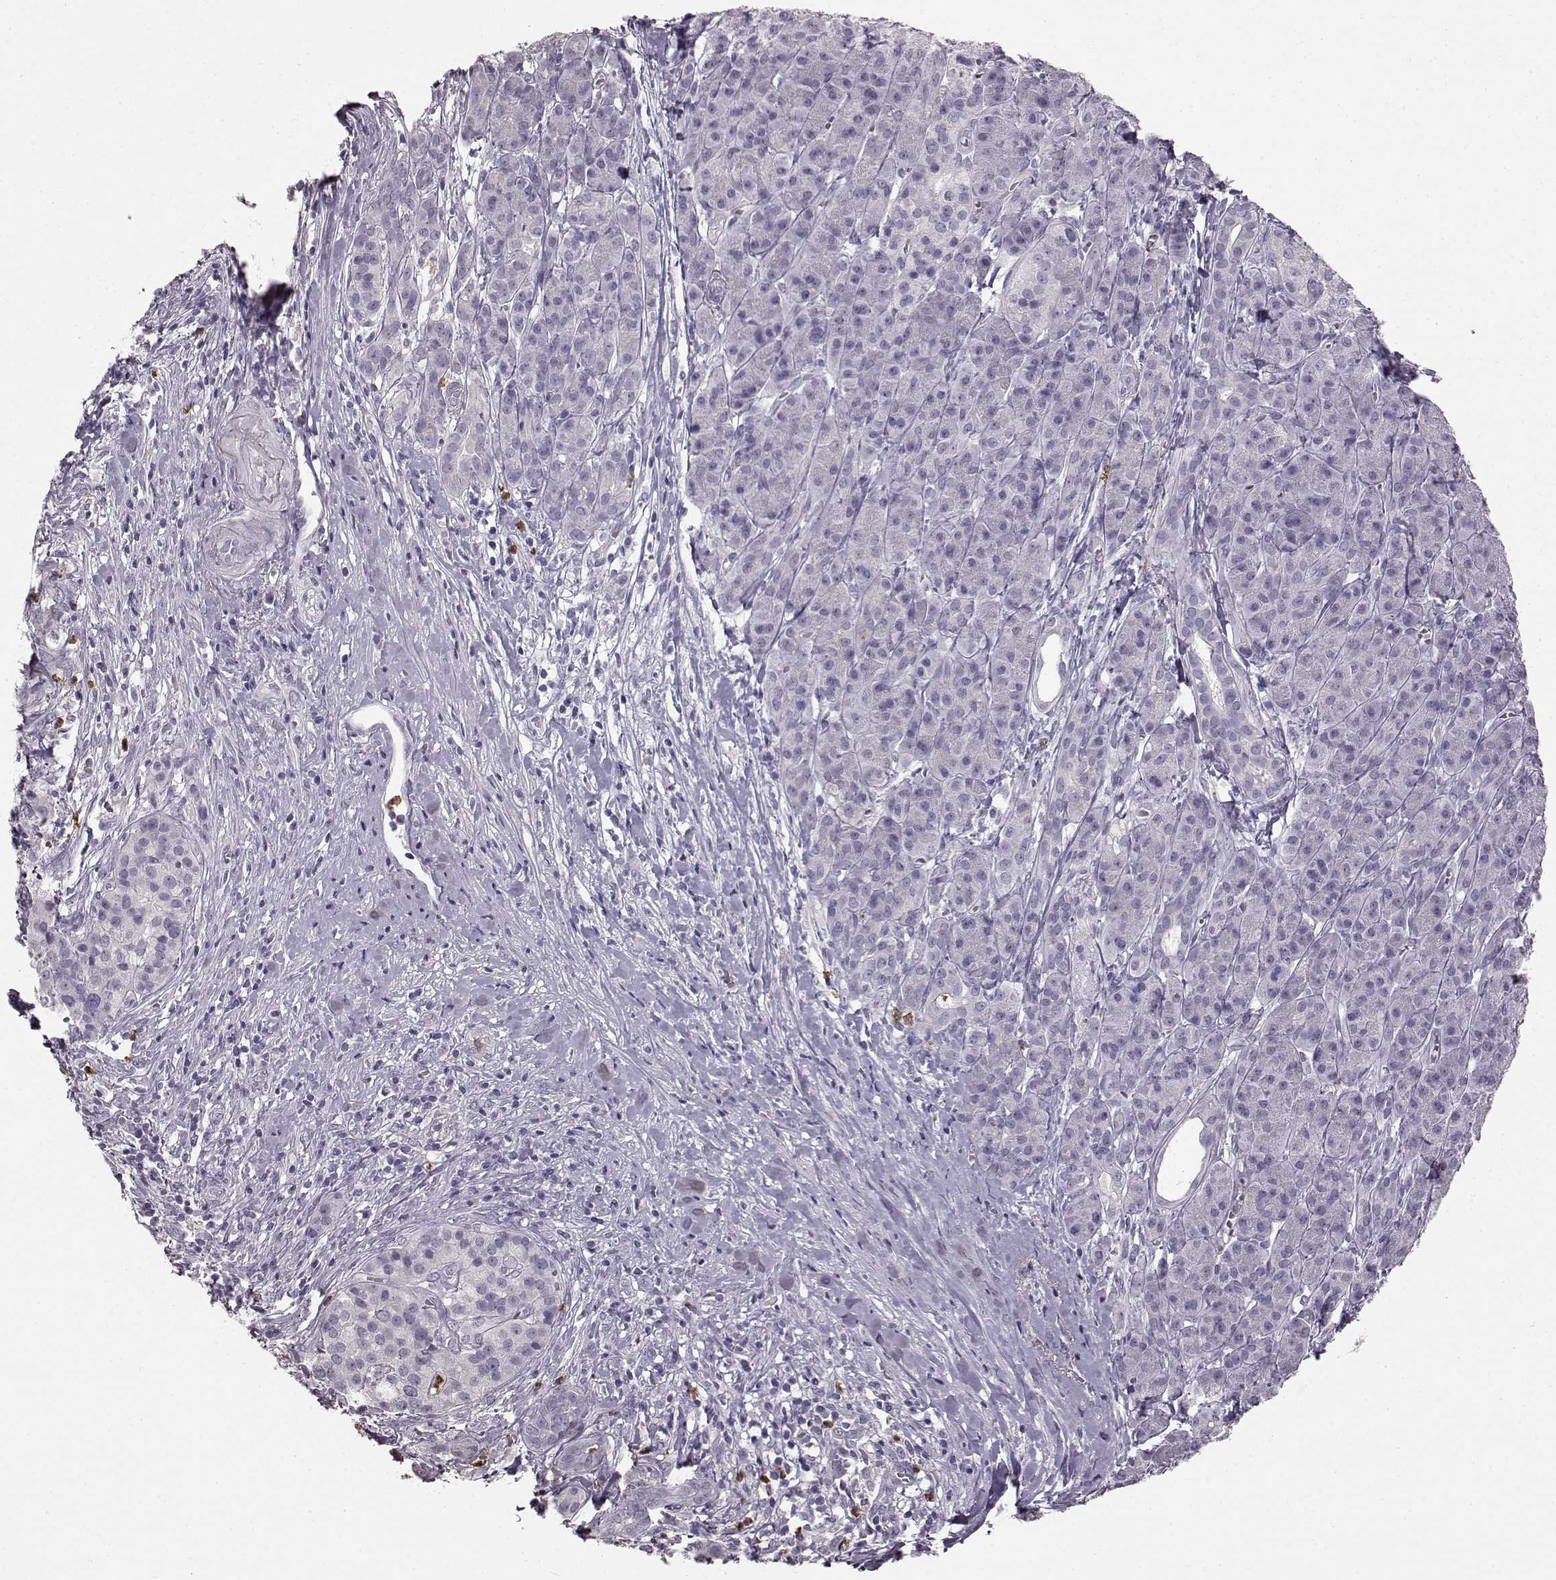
{"staining": {"intensity": "negative", "quantity": "none", "location": "none"}, "tissue": "pancreatic cancer", "cell_type": "Tumor cells", "image_type": "cancer", "snomed": [{"axis": "morphology", "description": "Adenocarcinoma, NOS"}, {"axis": "topography", "description": "Pancreas"}], "caption": "Pancreatic cancer (adenocarcinoma) was stained to show a protein in brown. There is no significant staining in tumor cells.", "gene": "FUT4", "patient": {"sex": "male", "age": 61}}